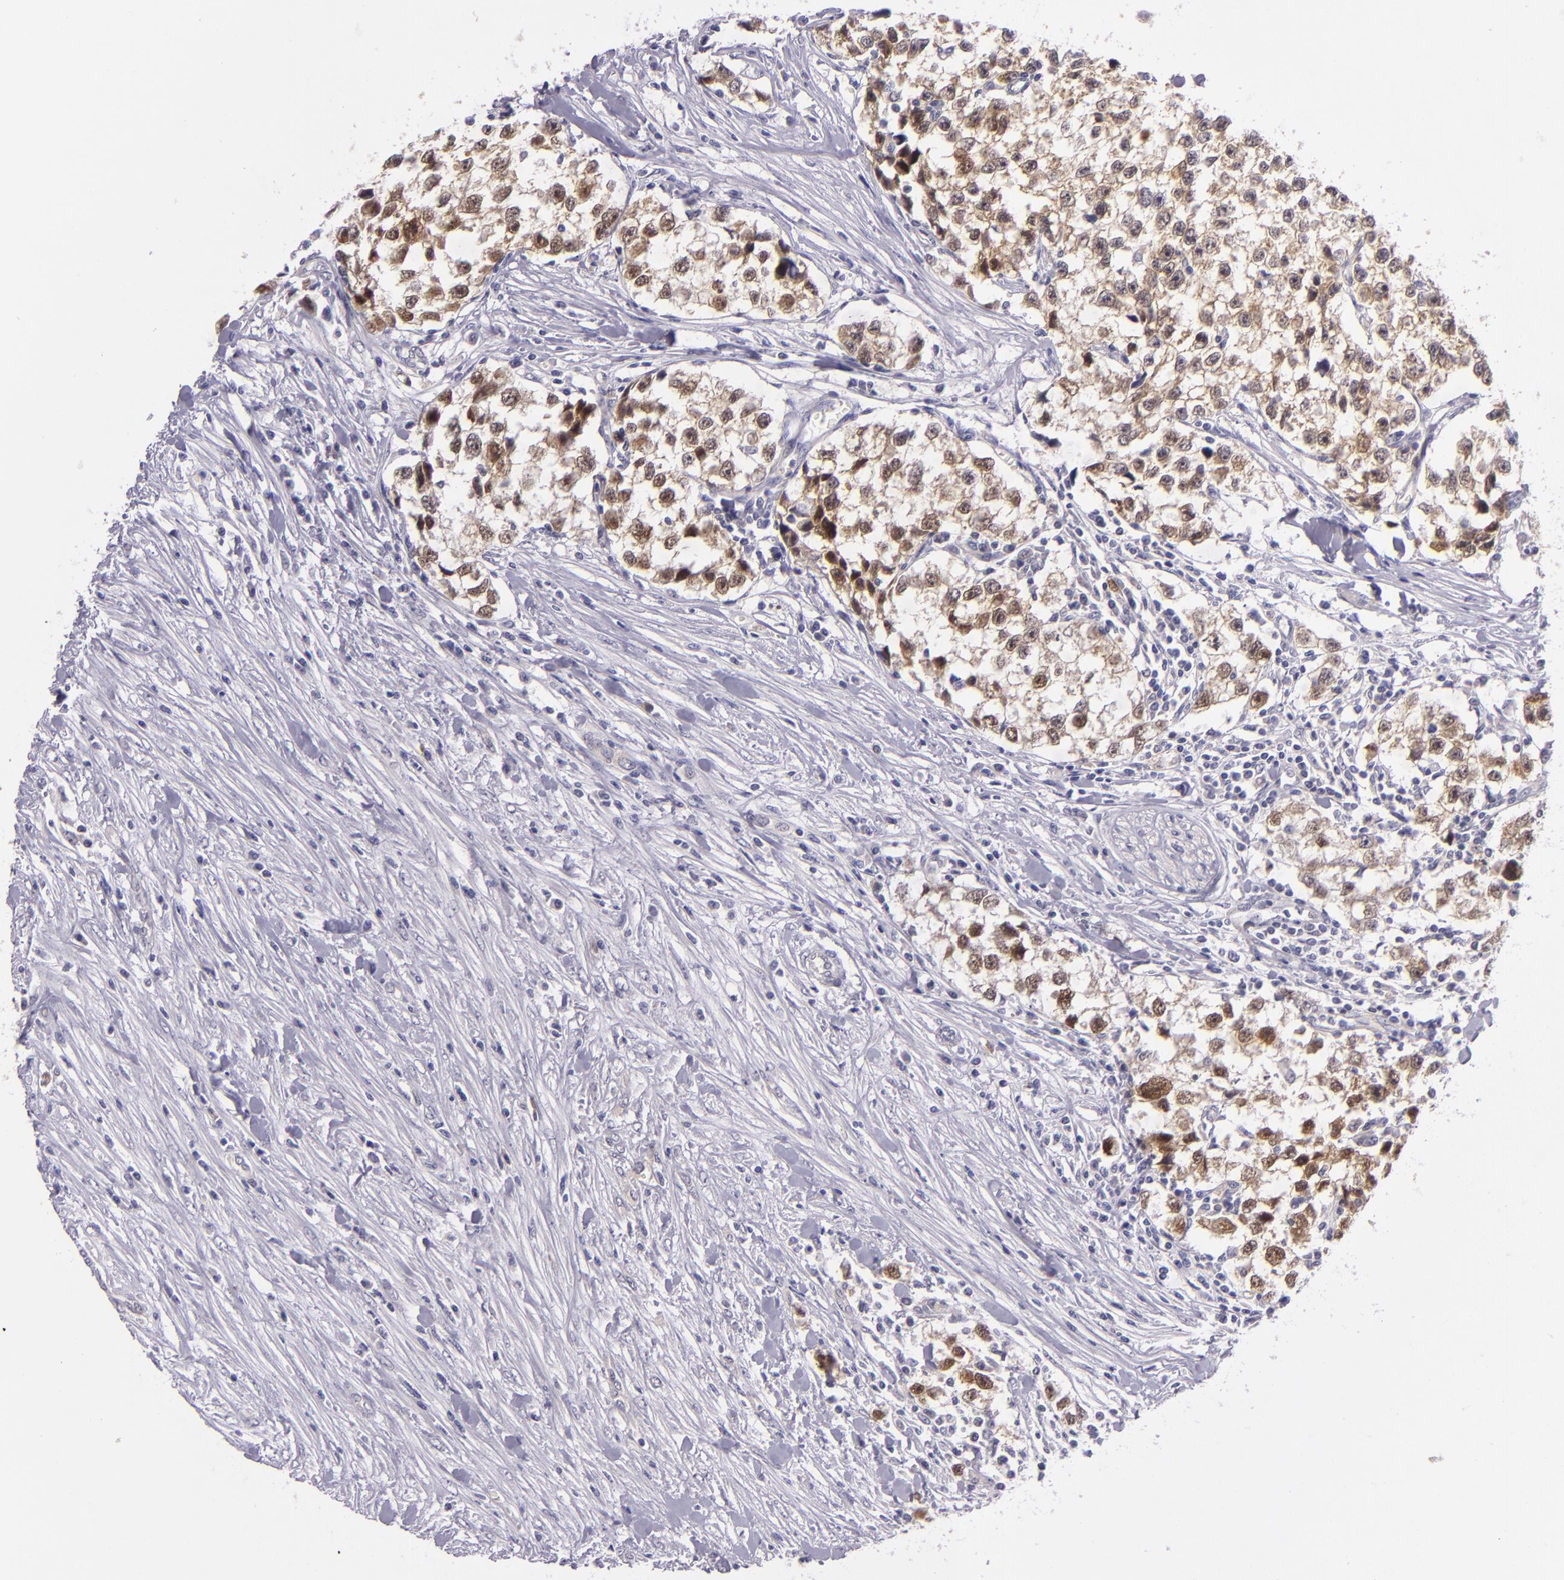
{"staining": {"intensity": "moderate", "quantity": "25%-75%", "location": "cytoplasmic/membranous,nuclear"}, "tissue": "testis cancer", "cell_type": "Tumor cells", "image_type": "cancer", "snomed": [{"axis": "morphology", "description": "Seminoma, NOS"}, {"axis": "morphology", "description": "Carcinoma, Embryonal, NOS"}, {"axis": "topography", "description": "Testis"}], "caption": "Tumor cells demonstrate medium levels of moderate cytoplasmic/membranous and nuclear expression in about 25%-75% of cells in human testis seminoma.", "gene": "CSE1L", "patient": {"sex": "male", "age": 30}}